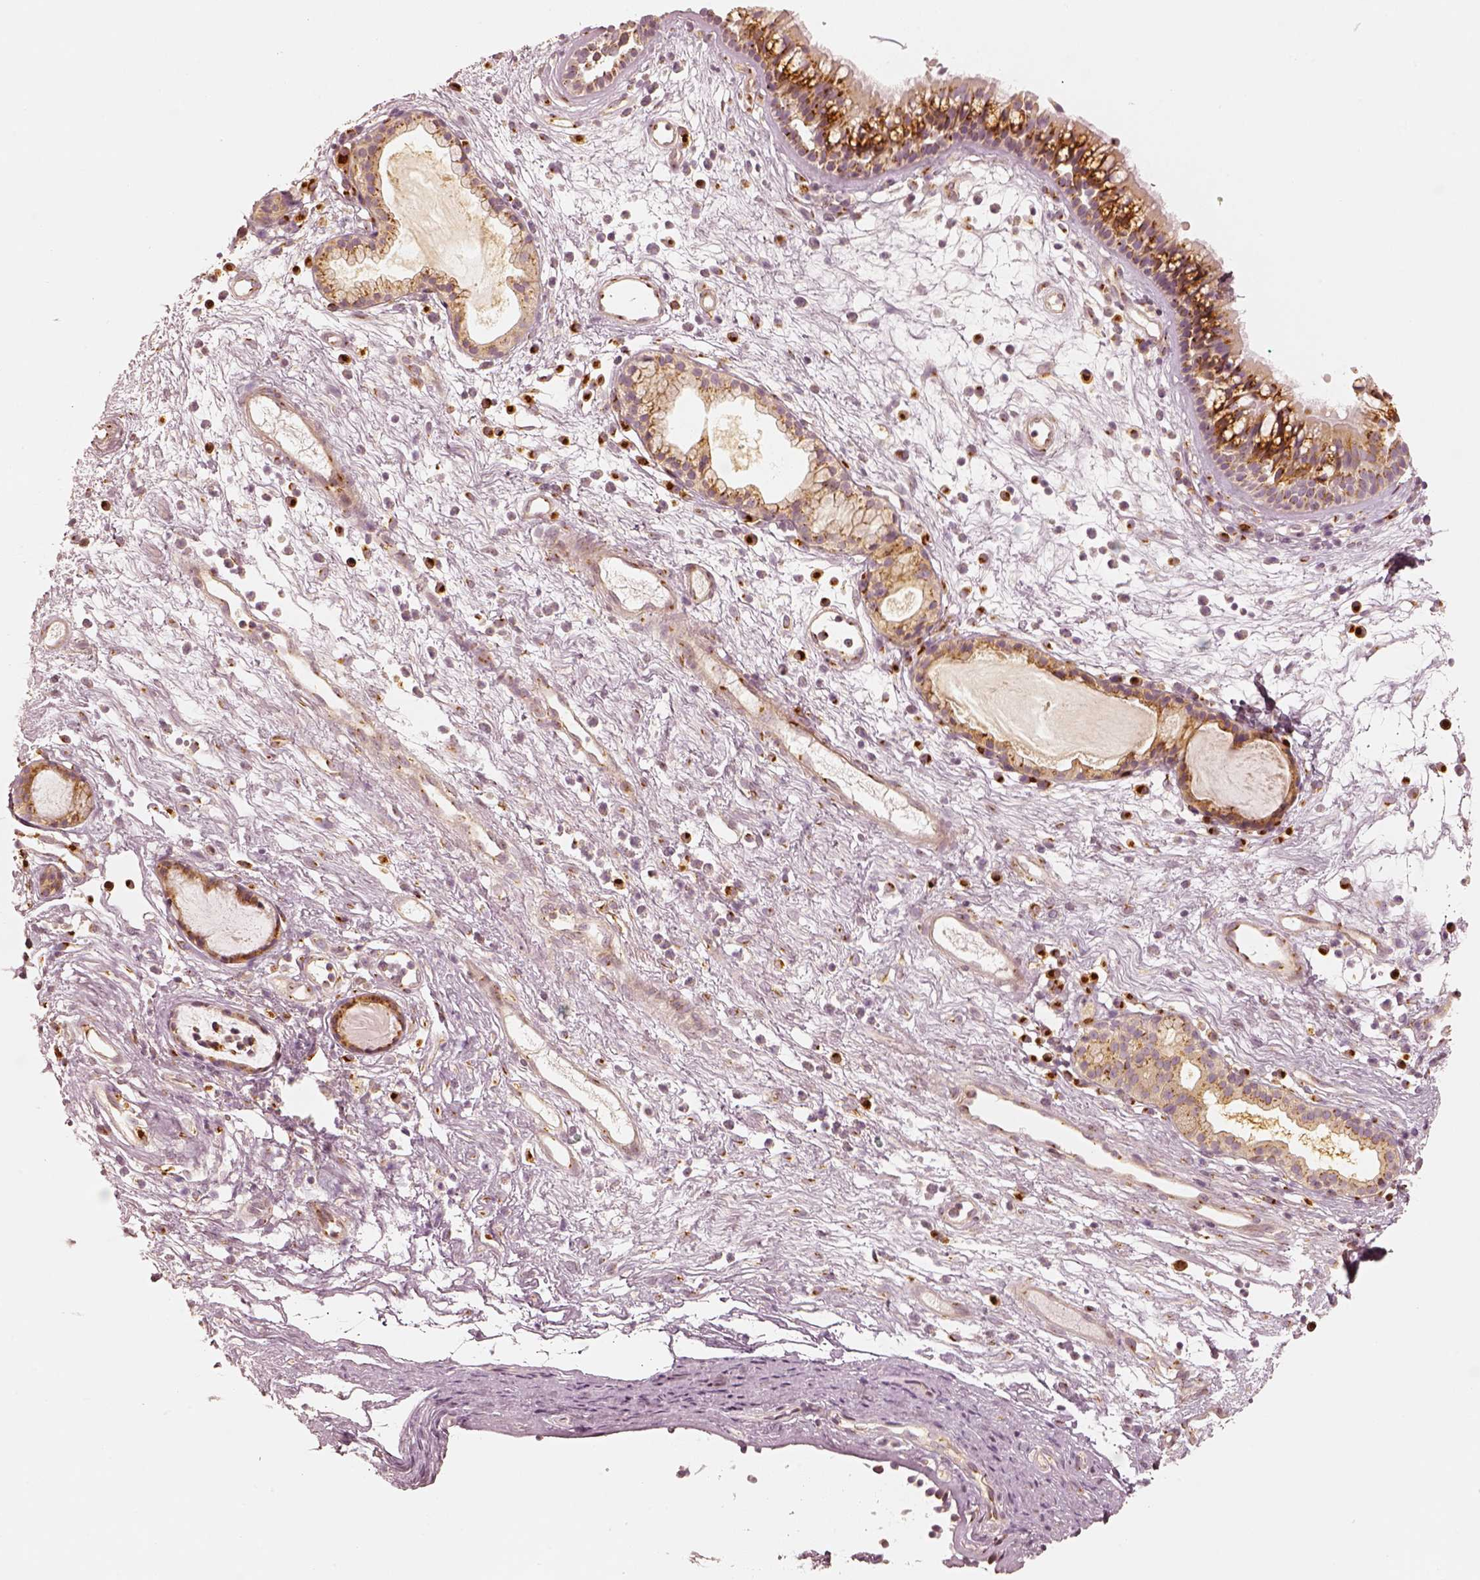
{"staining": {"intensity": "strong", "quantity": "25%-75%", "location": "cytoplasmic/membranous"}, "tissue": "nasopharynx", "cell_type": "Respiratory epithelial cells", "image_type": "normal", "snomed": [{"axis": "morphology", "description": "Normal tissue, NOS"}, {"axis": "topography", "description": "Nasopharynx"}], "caption": "Nasopharynx stained with a protein marker shows strong staining in respiratory epithelial cells.", "gene": "GORASP2", "patient": {"sex": "male", "age": 77}}